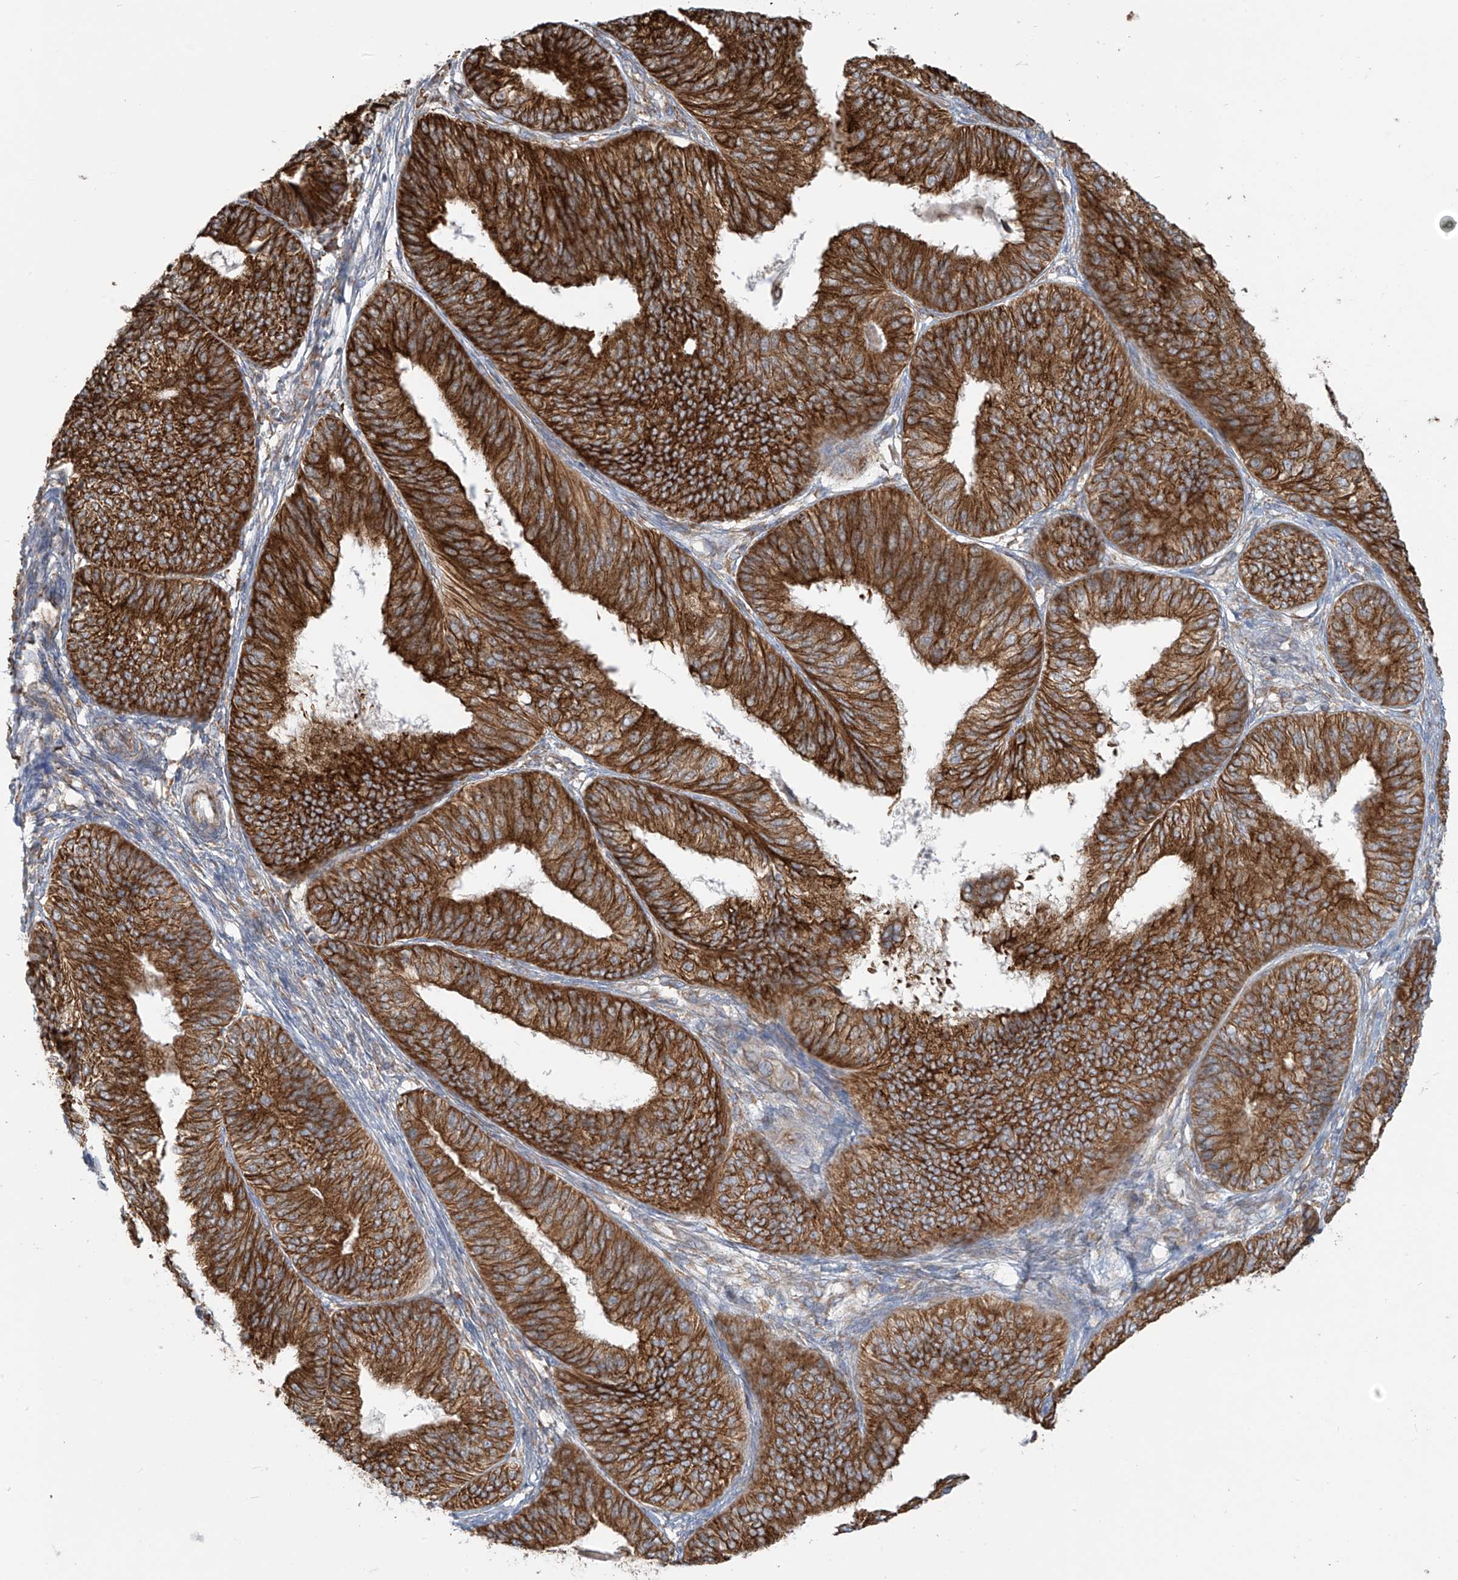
{"staining": {"intensity": "strong", "quantity": ">75%", "location": "cytoplasmic/membranous"}, "tissue": "endometrial cancer", "cell_type": "Tumor cells", "image_type": "cancer", "snomed": [{"axis": "morphology", "description": "Adenocarcinoma, NOS"}, {"axis": "topography", "description": "Endometrium"}], "caption": "Approximately >75% of tumor cells in human endometrial cancer (adenocarcinoma) display strong cytoplasmic/membranous protein staining as visualized by brown immunohistochemical staining.", "gene": "KATNIP", "patient": {"sex": "female", "age": 58}}